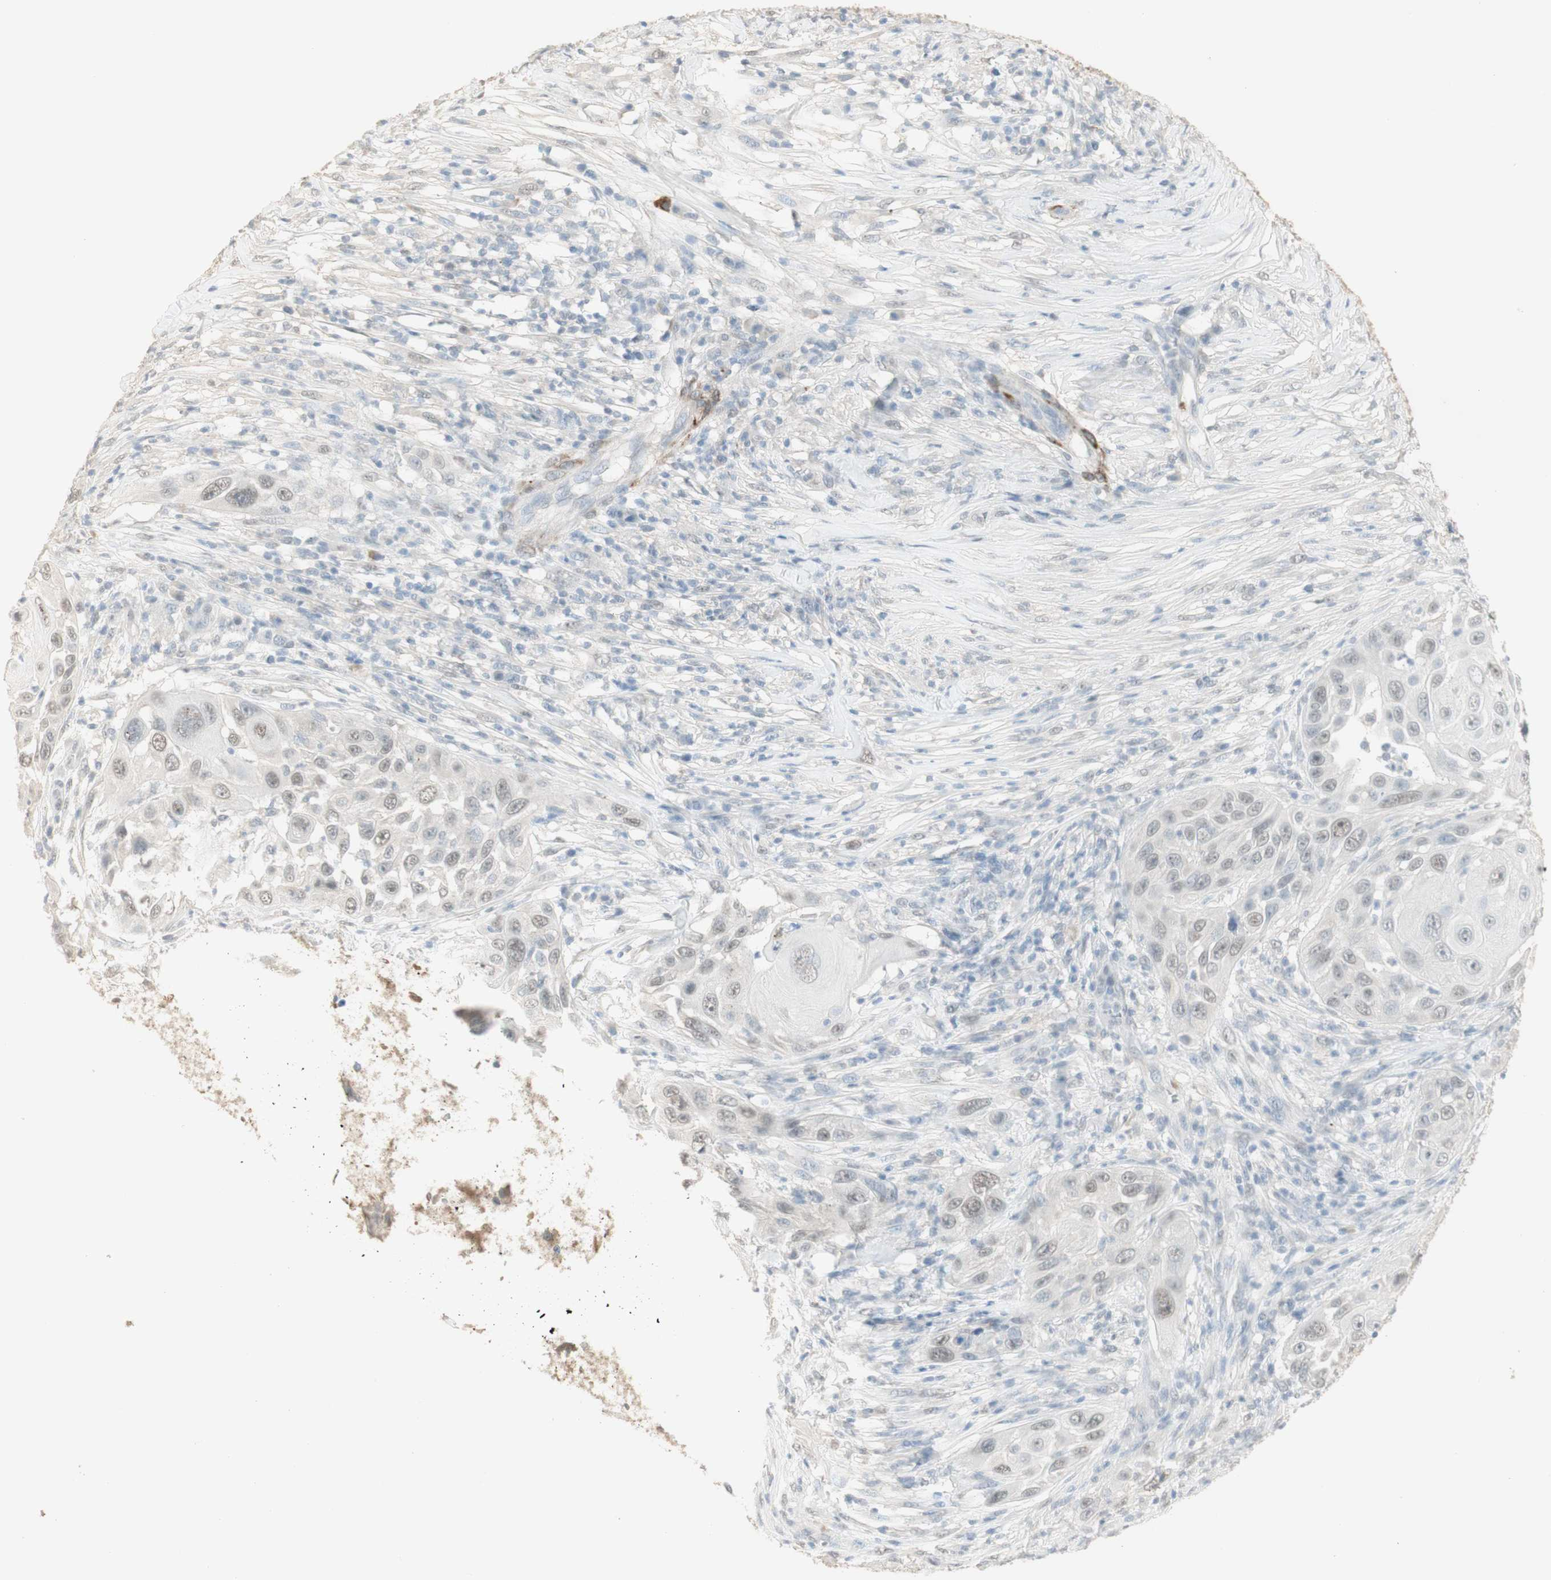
{"staining": {"intensity": "negative", "quantity": "none", "location": "none"}, "tissue": "skin cancer", "cell_type": "Tumor cells", "image_type": "cancer", "snomed": [{"axis": "morphology", "description": "Squamous cell carcinoma, NOS"}, {"axis": "topography", "description": "Skin"}], "caption": "Human skin squamous cell carcinoma stained for a protein using IHC displays no staining in tumor cells.", "gene": "MUC3A", "patient": {"sex": "female", "age": 44}}